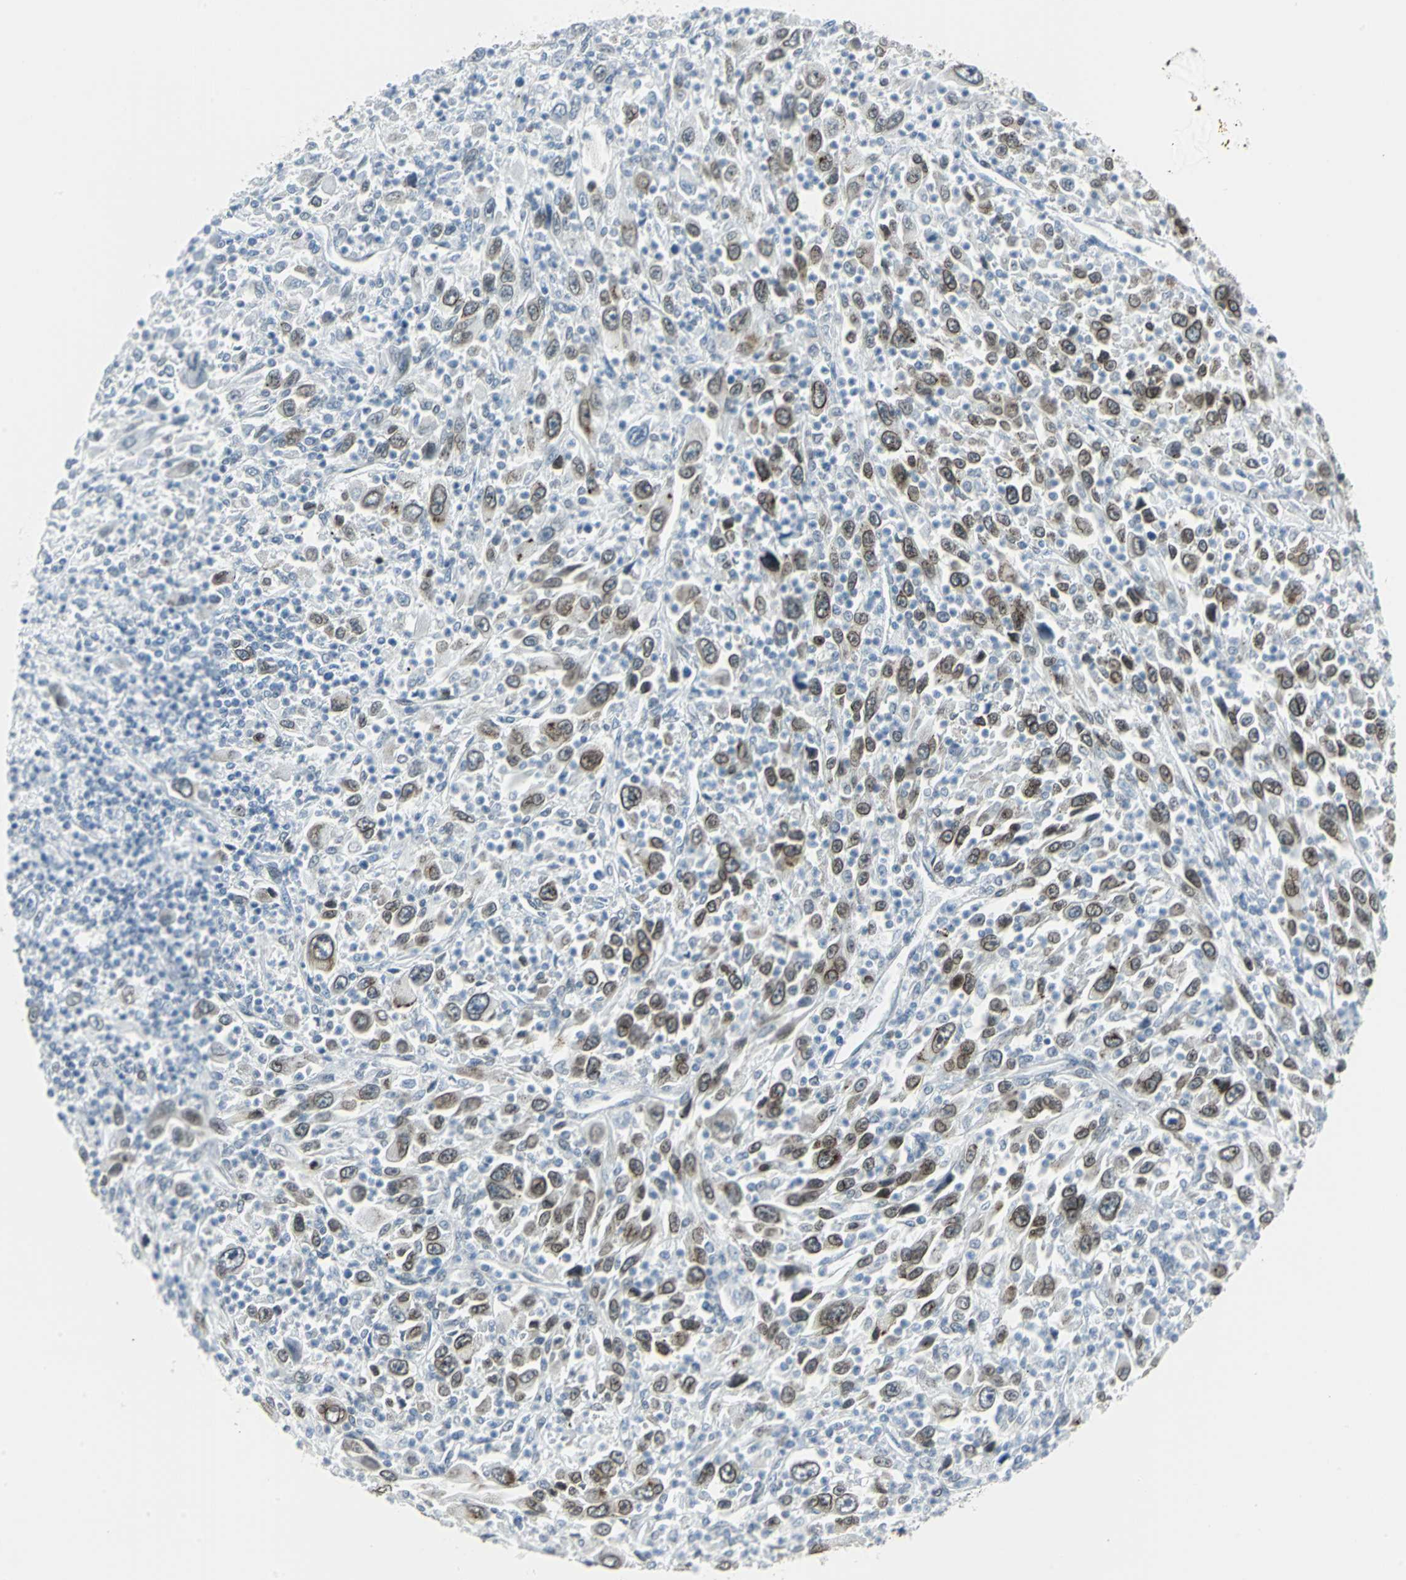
{"staining": {"intensity": "moderate", "quantity": ">75%", "location": "cytoplasmic/membranous,nuclear"}, "tissue": "melanoma", "cell_type": "Tumor cells", "image_type": "cancer", "snomed": [{"axis": "morphology", "description": "Malignant melanoma, Metastatic site"}, {"axis": "topography", "description": "Skin"}], "caption": "An image showing moderate cytoplasmic/membranous and nuclear staining in about >75% of tumor cells in malignant melanoma (metastatic site), as visualized by brown immunohistochemical staining.", "gene": "SNUPN", "patient": {"sex": "female", "age": 56}}